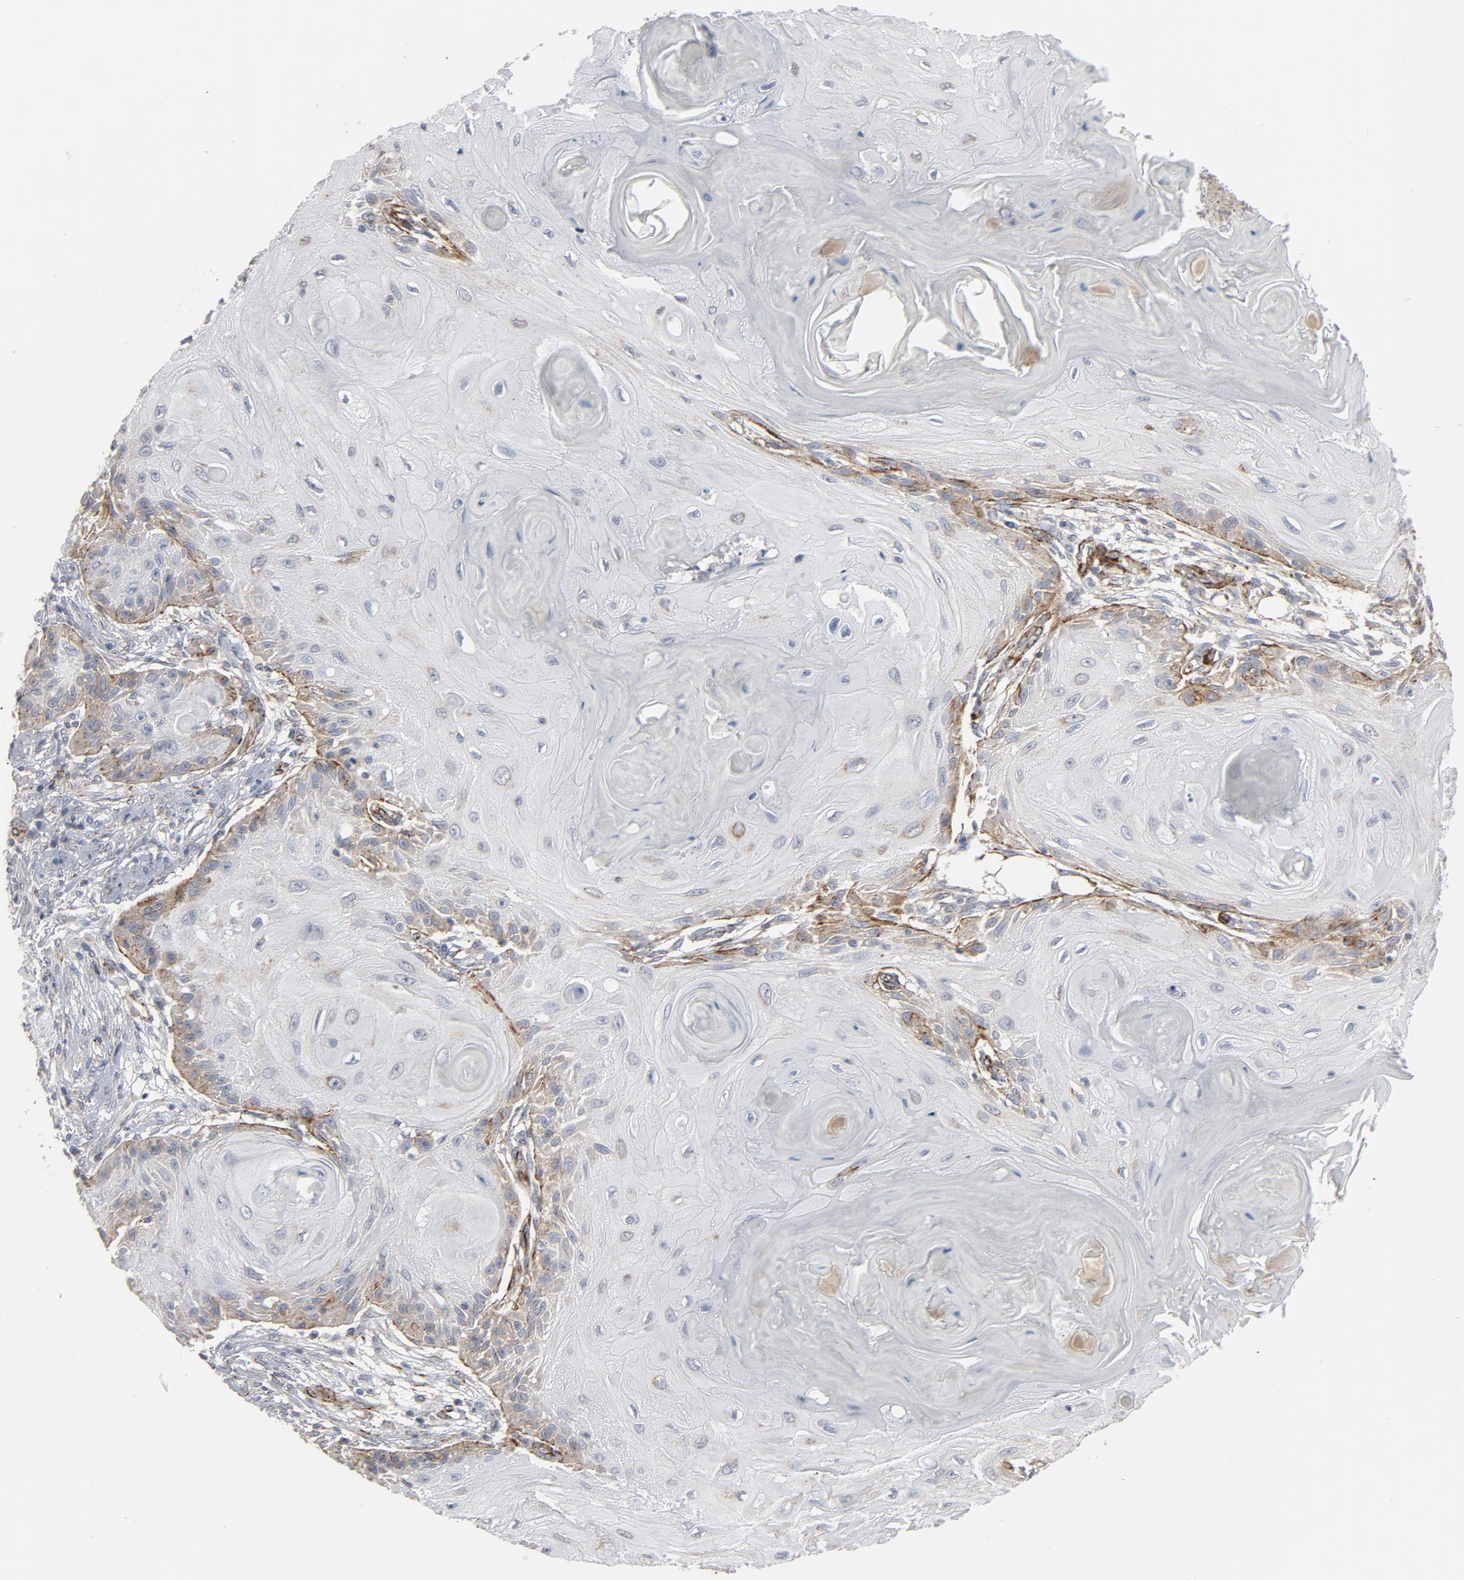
{"staining": {"intensity": "moderate", "quantity": "<25%", "location": "cytoplasmic/membranous"}, "tissue": "skin cancer", "cell_type": "Tumor cells", "image_type": "cancer", "snomed": [{"axis": "morphology", "description": "Squamous cell carcinoma, NOS"}, {"axis": "topography", "description": "Skin"}], "caption": "Immunohistochemistry micrograph of neoplastic tissue: skin squamous cell carcinoma stained using IHC demonstrates low levels of moderate protein expression localized specifically in the cytoplasmic/membranous of tumor cells, appearing as a cytoplasmic/membranous brown color.", "gene": "GNG2", "patient": {"sex": "female", "age": 88}}